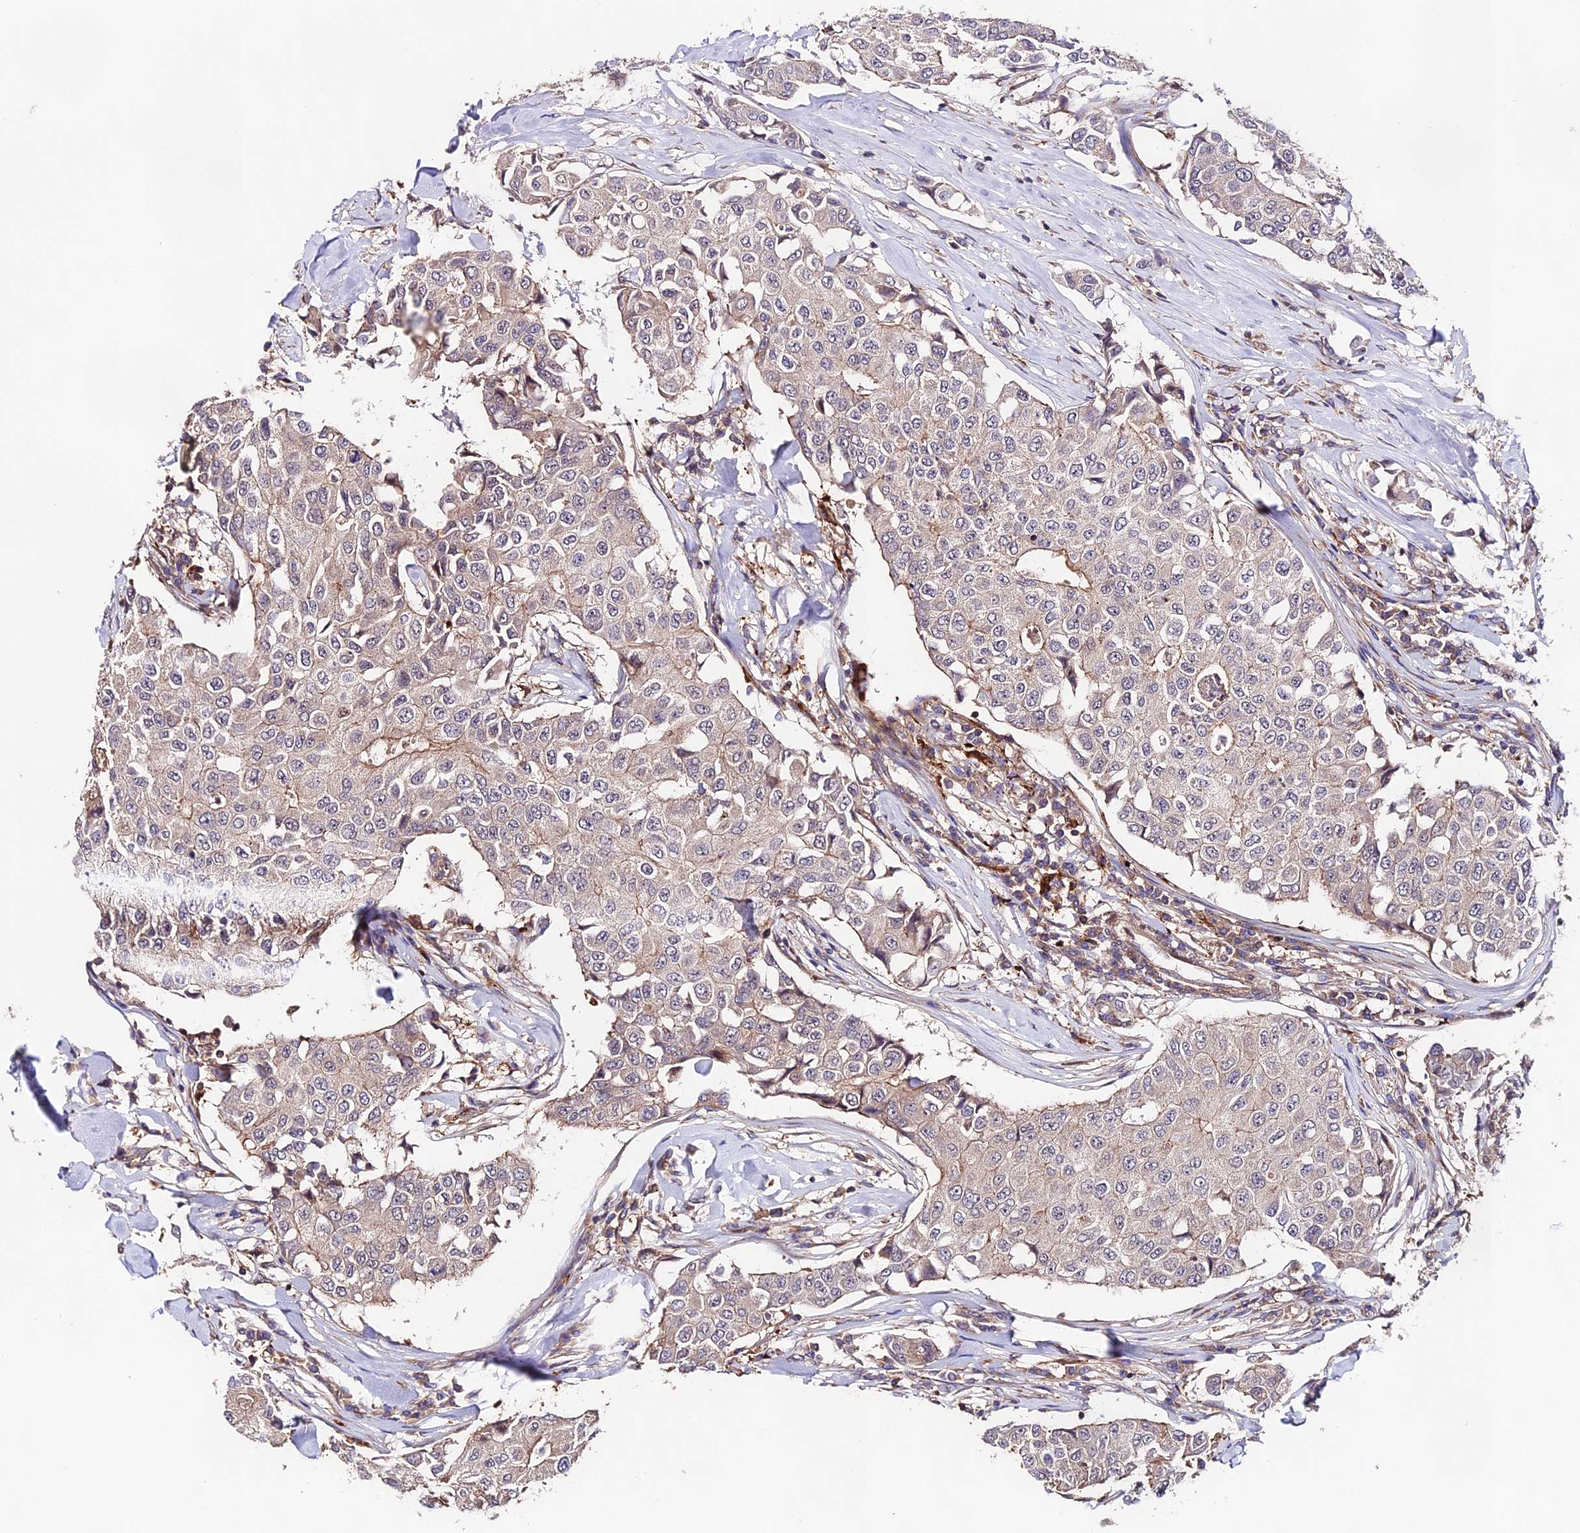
{"staining": {"intensity": "negative", "quantity": "none", "location": "none"}, "tissue": "breast cancer", "cell_type": "Tumor cells", "image_type": "cancer", "snomed": [{"axis": "morphology", "description": "Duct carcinoma"}, {"axis": "topography", "description": "Breast"}], "caption": "An IHC image of intraductal carcinoma (breast) is shown. There is no staining in tumor cells of intraductal carcinoma (breast).", "gene": "CACNA1H", "patient": {"sex": "female", "age": 80}}